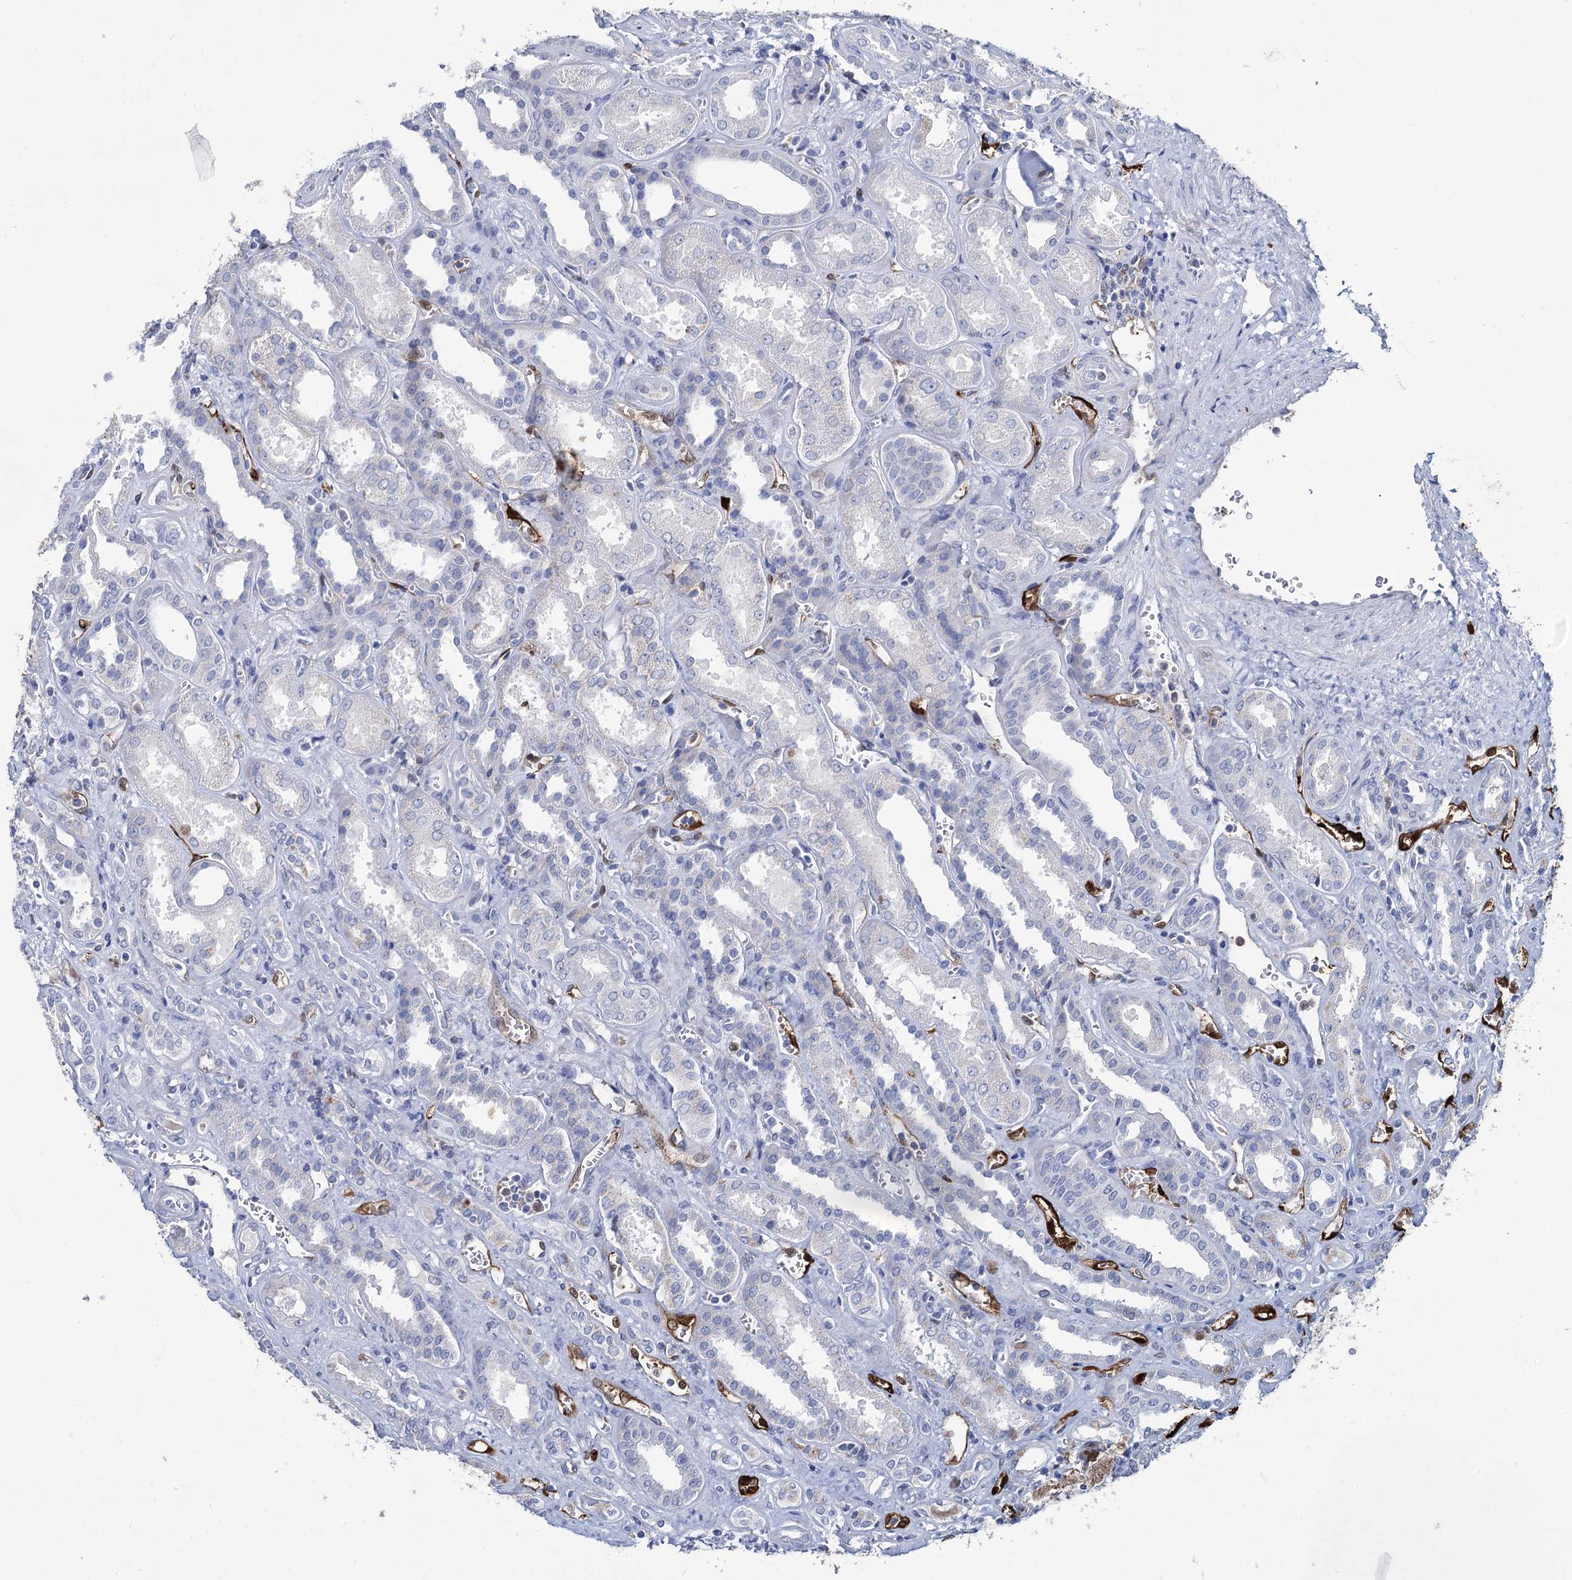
{"staining": {"intensity": "negative", "quantity": "none", "location": "none"}, "tissue": "kidney", "cell_type": "Cells in glomeruli", "image_type": "normal", "snomed": [{"axis": "morphology", "description": "Normal tissue, NOS"}, {"axis": "morphology", "description": "Adenocarcinoma, NOS"}, {"axis": "topography", "description": "Kidney"}], "caption": "This histopathology image is of benign kidney stained with immunohistochemistry (IHC) to label a protein in brown with the nuclei are counter-stained blue. There is no expression in cells in glomeruli. (Brightfield microscopy of DAB immunohistochemistry (IHC) at high magnification).", "gene": "FABP5", "patient": {"sex": "female", "age": 68}}